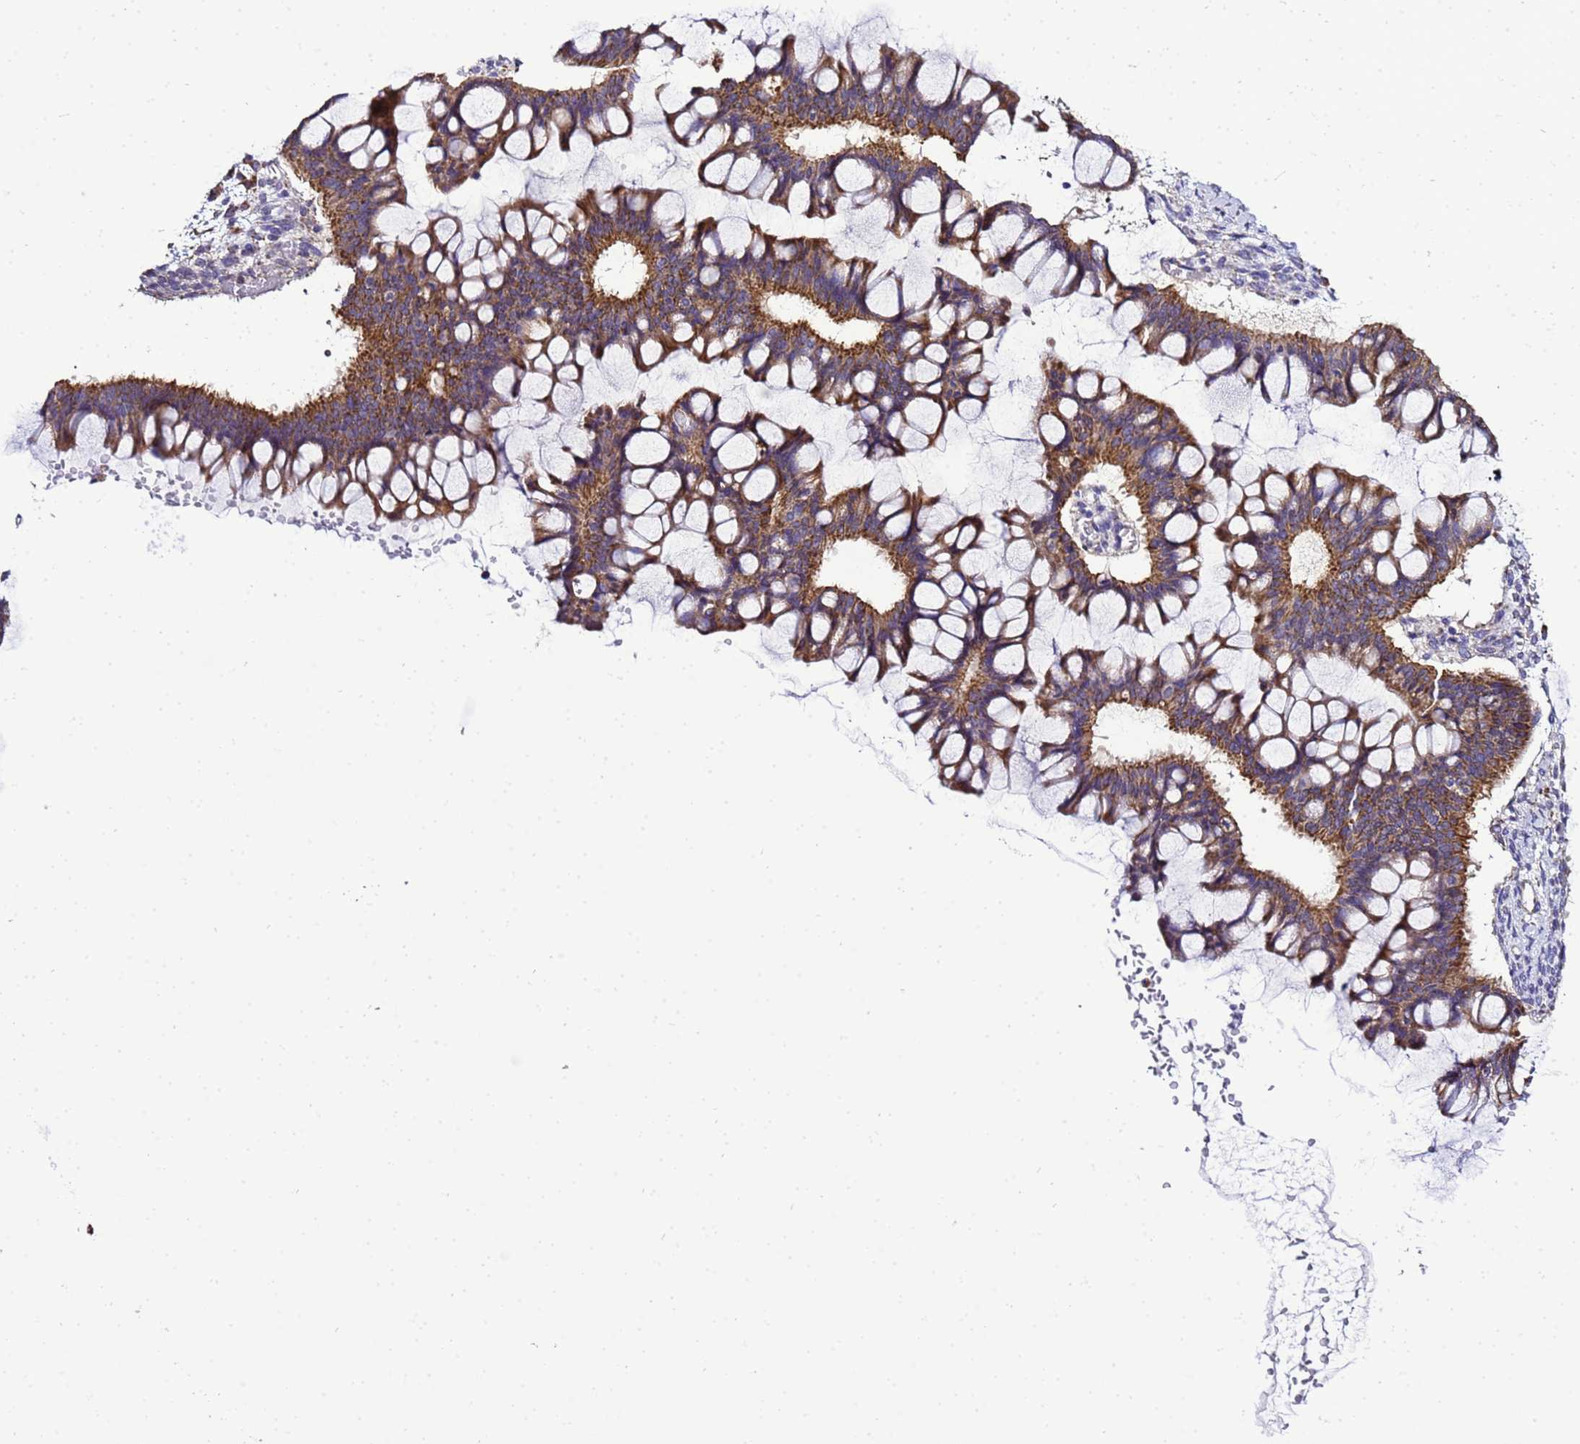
{"staining": {"intensity": "strong", "quantity": ">75%", "location": "cytoplasmic/membranous"}, "tissue": "ovarian cancer", "cell_type": "Tumor cells", "image_type": "cancer", "snomed": [{"axis": "morphology", "description": "Cystadenocarcinoma, mucinous, NOS"}, {"axis": "topography", "description": "Ovary"}], "caption": "Human mucinous cystadenocarcinoma (ovarian) stained with a protein marker demonstrates strong staining in tumor cells.", "gene": "HIGD2A", "patient": {"sex": "female", "age": 73}}